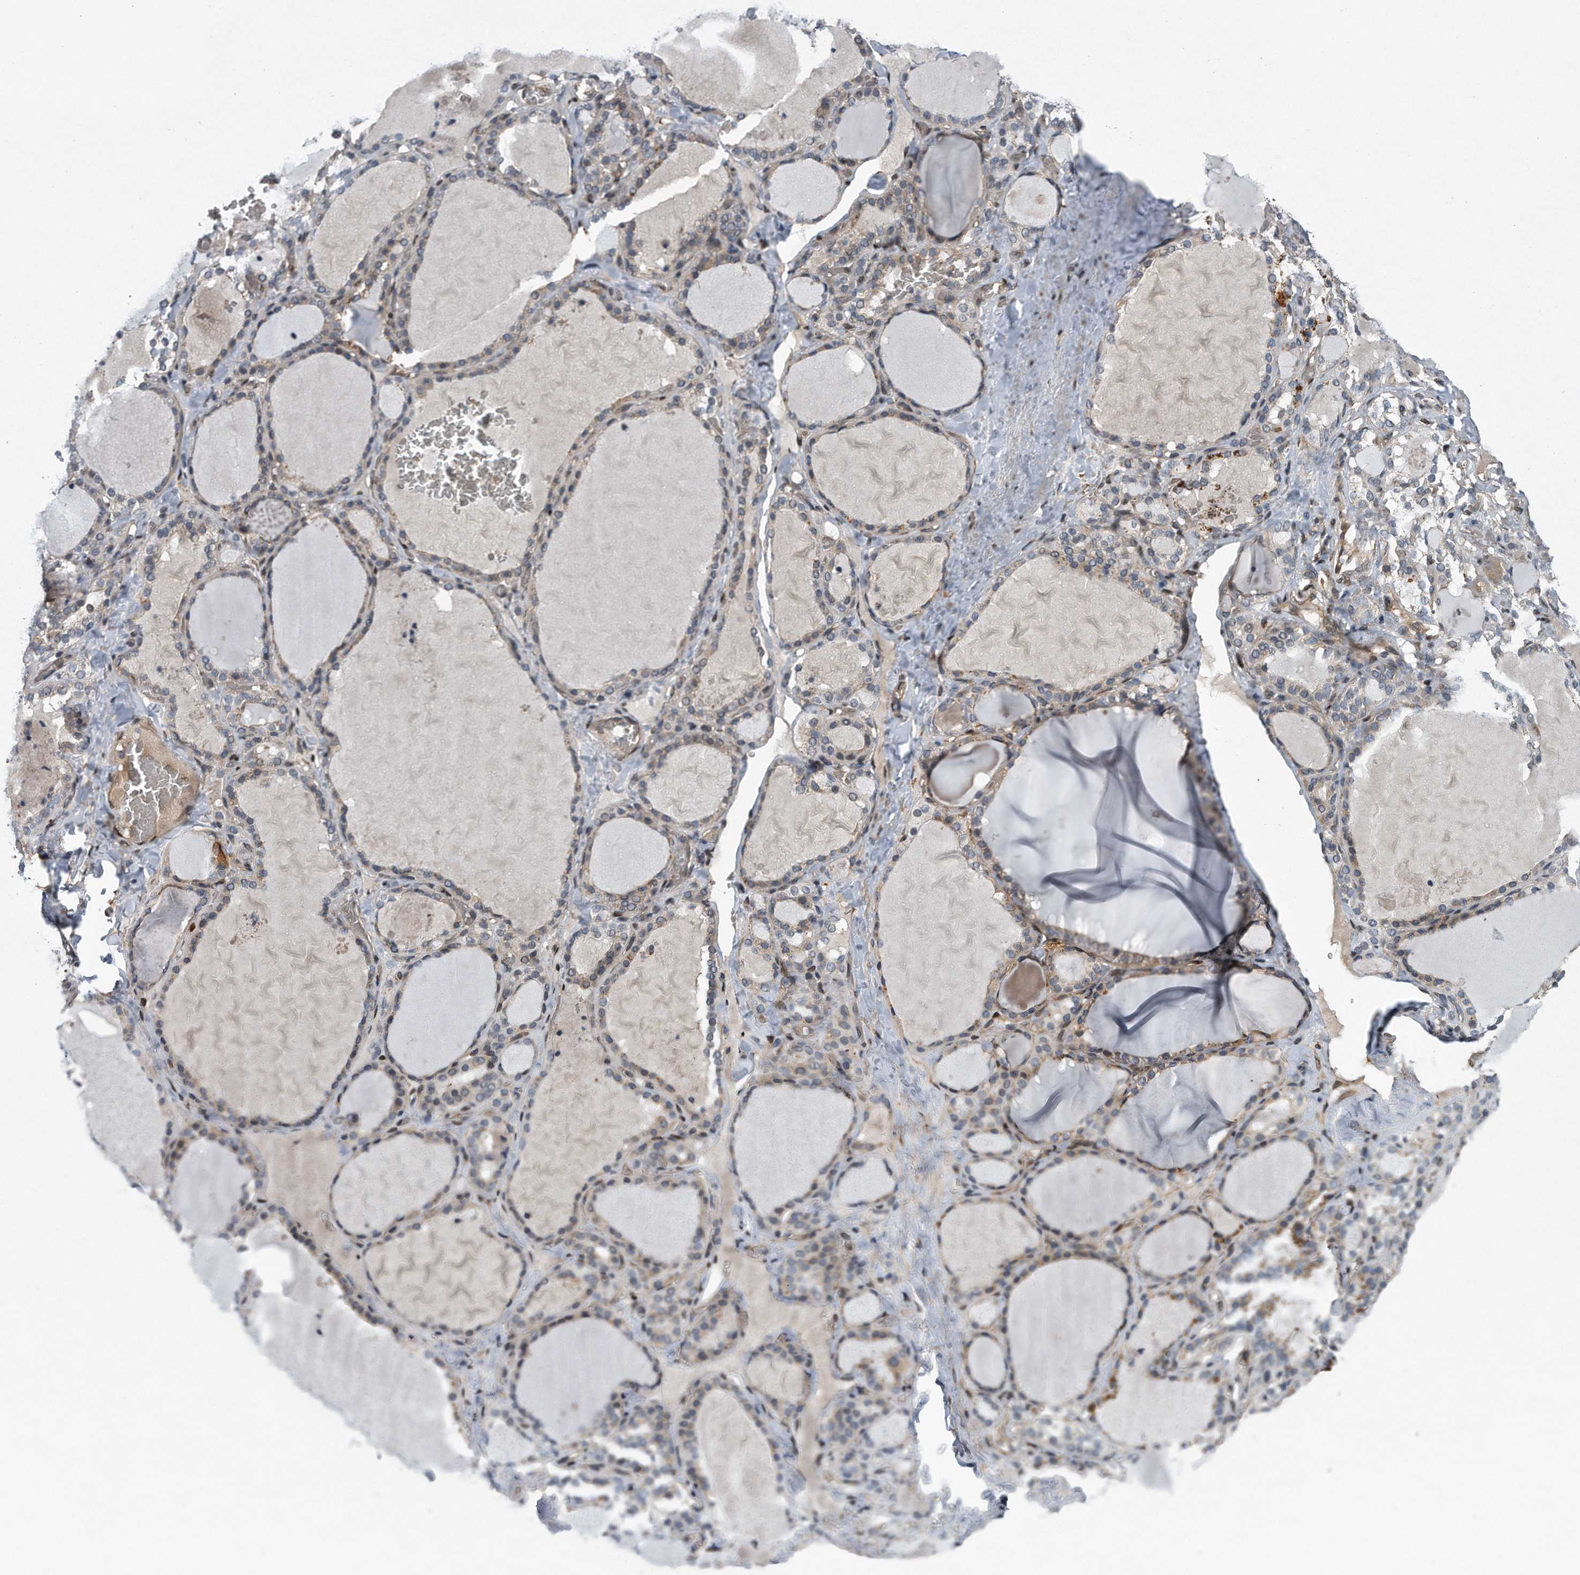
{"staining": {"intensity": "moderate", "quantity": "25%-75%", "location": "cytoplasmic/membranous"}, "tissue": "thyroid gland", "cell_type": "Glandular cells", "image_type": "normal", "snomed": [{"axis": "morphology", "description": "Normal tissue, NOS"}, {"axis": "topography", "description": "Thyroid gland"}], "caption": "Brown immunohistochemical staining in benign human thyroid gland exhibits moderate cytoplasmic/membranous expression in approximately 25%-75% of glandular cells.", "gene": "ZNF79", "patient": {"sex": "female", "age": 22}}